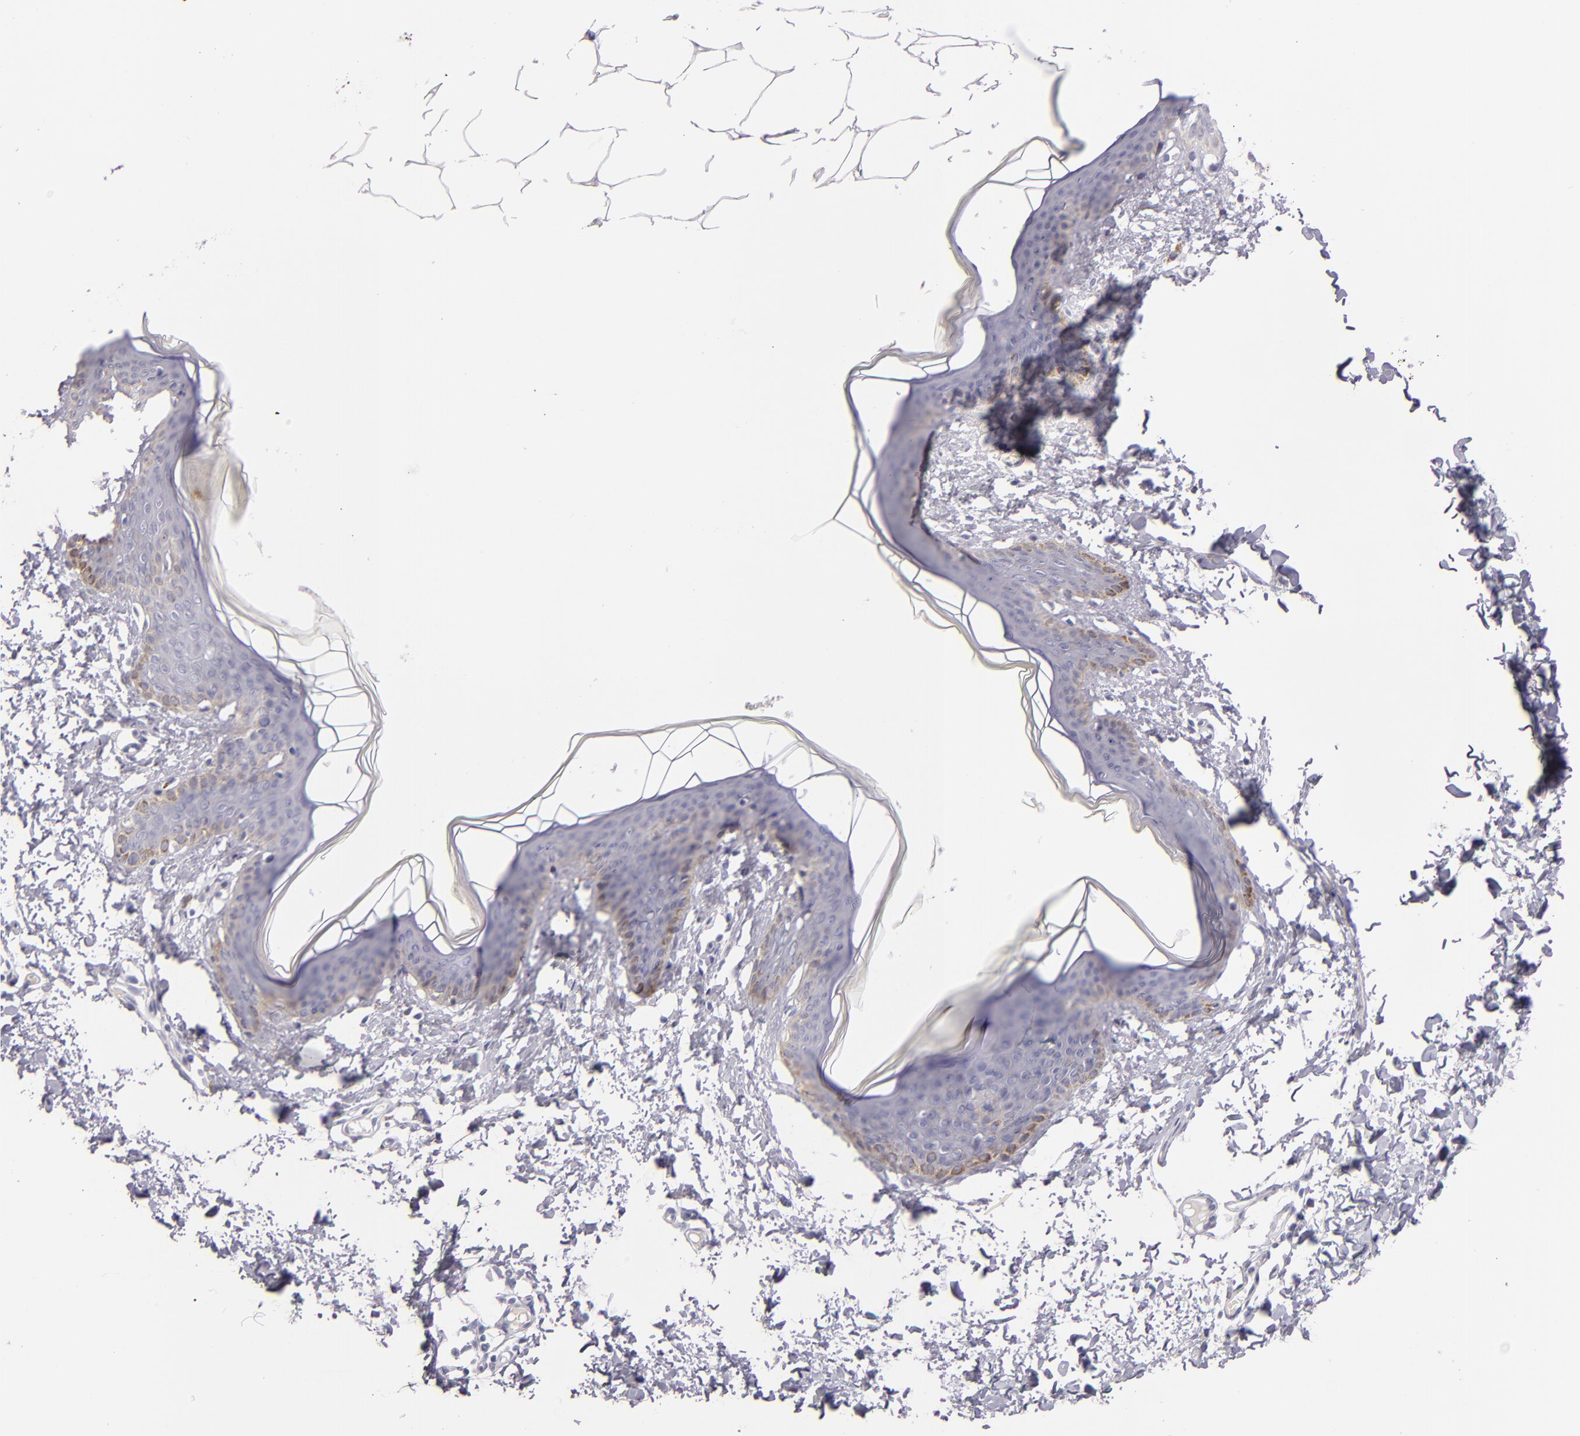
{"staining": {"intensity": "negative", "quantity": "none", "location": "none"}, "tissue": "skin", "cell_type": "Fibroblasts", "image_type": "normal", "snomed": [{"axis": "morphology", "description": "Normal tissue, NOS"}, {"axis": "topography", "description": "Skin"}], "caption": "Histopathology image shows no protein positivity in fibroblasts of benign skin. (DAB (3,3'-diaminobenzidine) immunohistochemistry visualized using brightfield microscopy, high magnification).", "gene": "FABP1", "patient": {"sex": "female", "age": 17}}